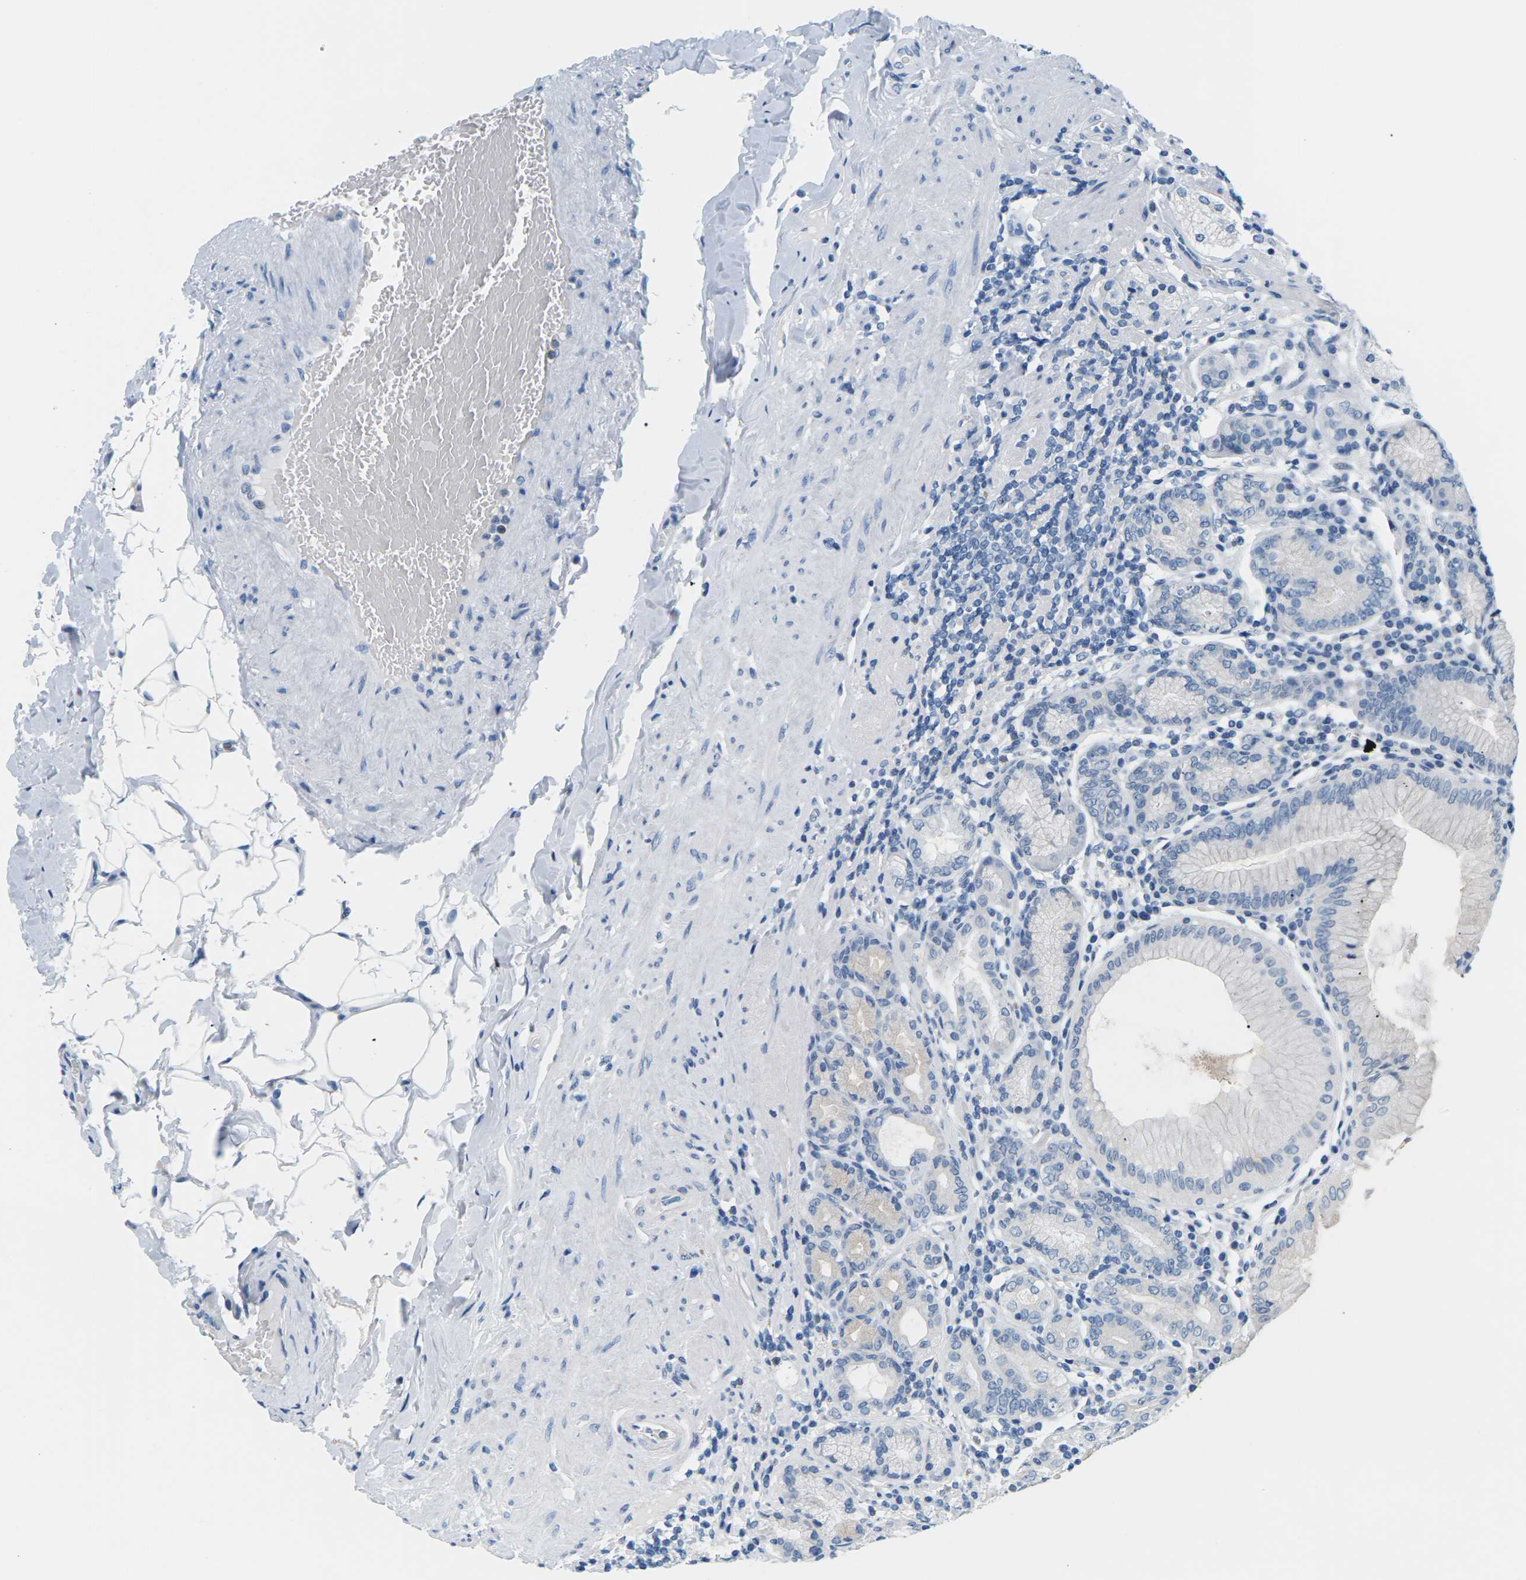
{"staining": {"intensity": "negative", "quantity": "none", "location": "none"}, "tissue": "stomach", "cell_type": "Glandular cells", "image_type": "normal", "snomed": [{"axis": "morphology", "description": "Normal tissue, NOS"}, {"axis": "topography", "description": "Stomach, lower"}], "caption": "DAB immunohistochemical staining of benign stomach demonstrates no significant positivity in glandular cells.", "gene": "SLC12A1", "patient": {"sex": "female", "age": 76}}